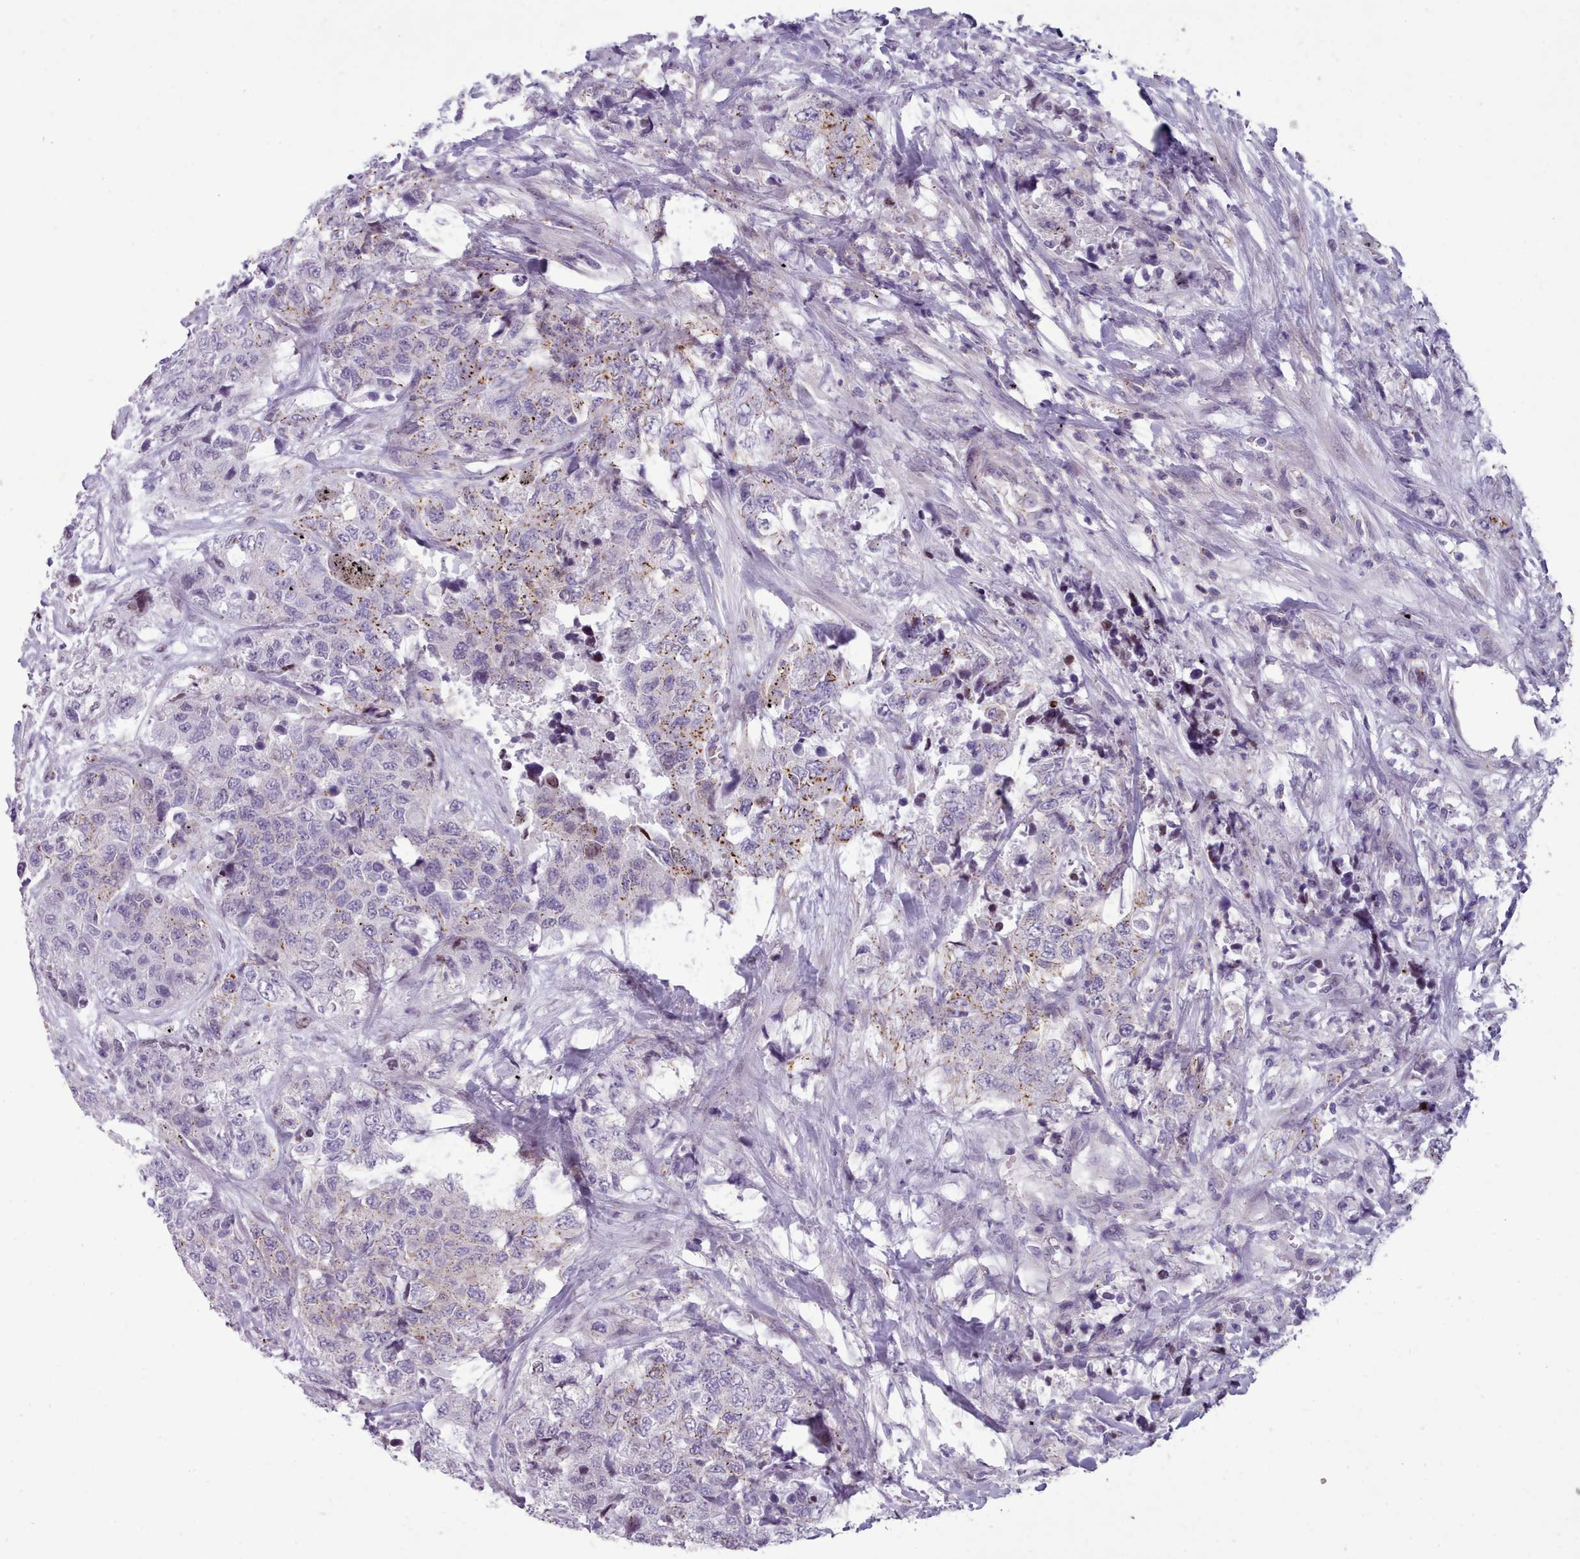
{"staining": {"intensity": "weak", "quantity": "<25%", "location": "cytoplasmic/membranous"}, "tissue": "urothelial cancer", "cell_type": "Tumor cells", "image_type": "cancer", "snomed": [{"axis": "morphology", "description": "Urothelial carcinoma, High grade"}, {"axis": "topography", "description": "Urinary bladder"}], "caption": "A micrograph of urothelial carcinoma (high-grade) stained for a protein demonstrates no brown staining in tumor cells.", "gene": "KCNT2", "patient": {"sex": "female", "age": 78}}